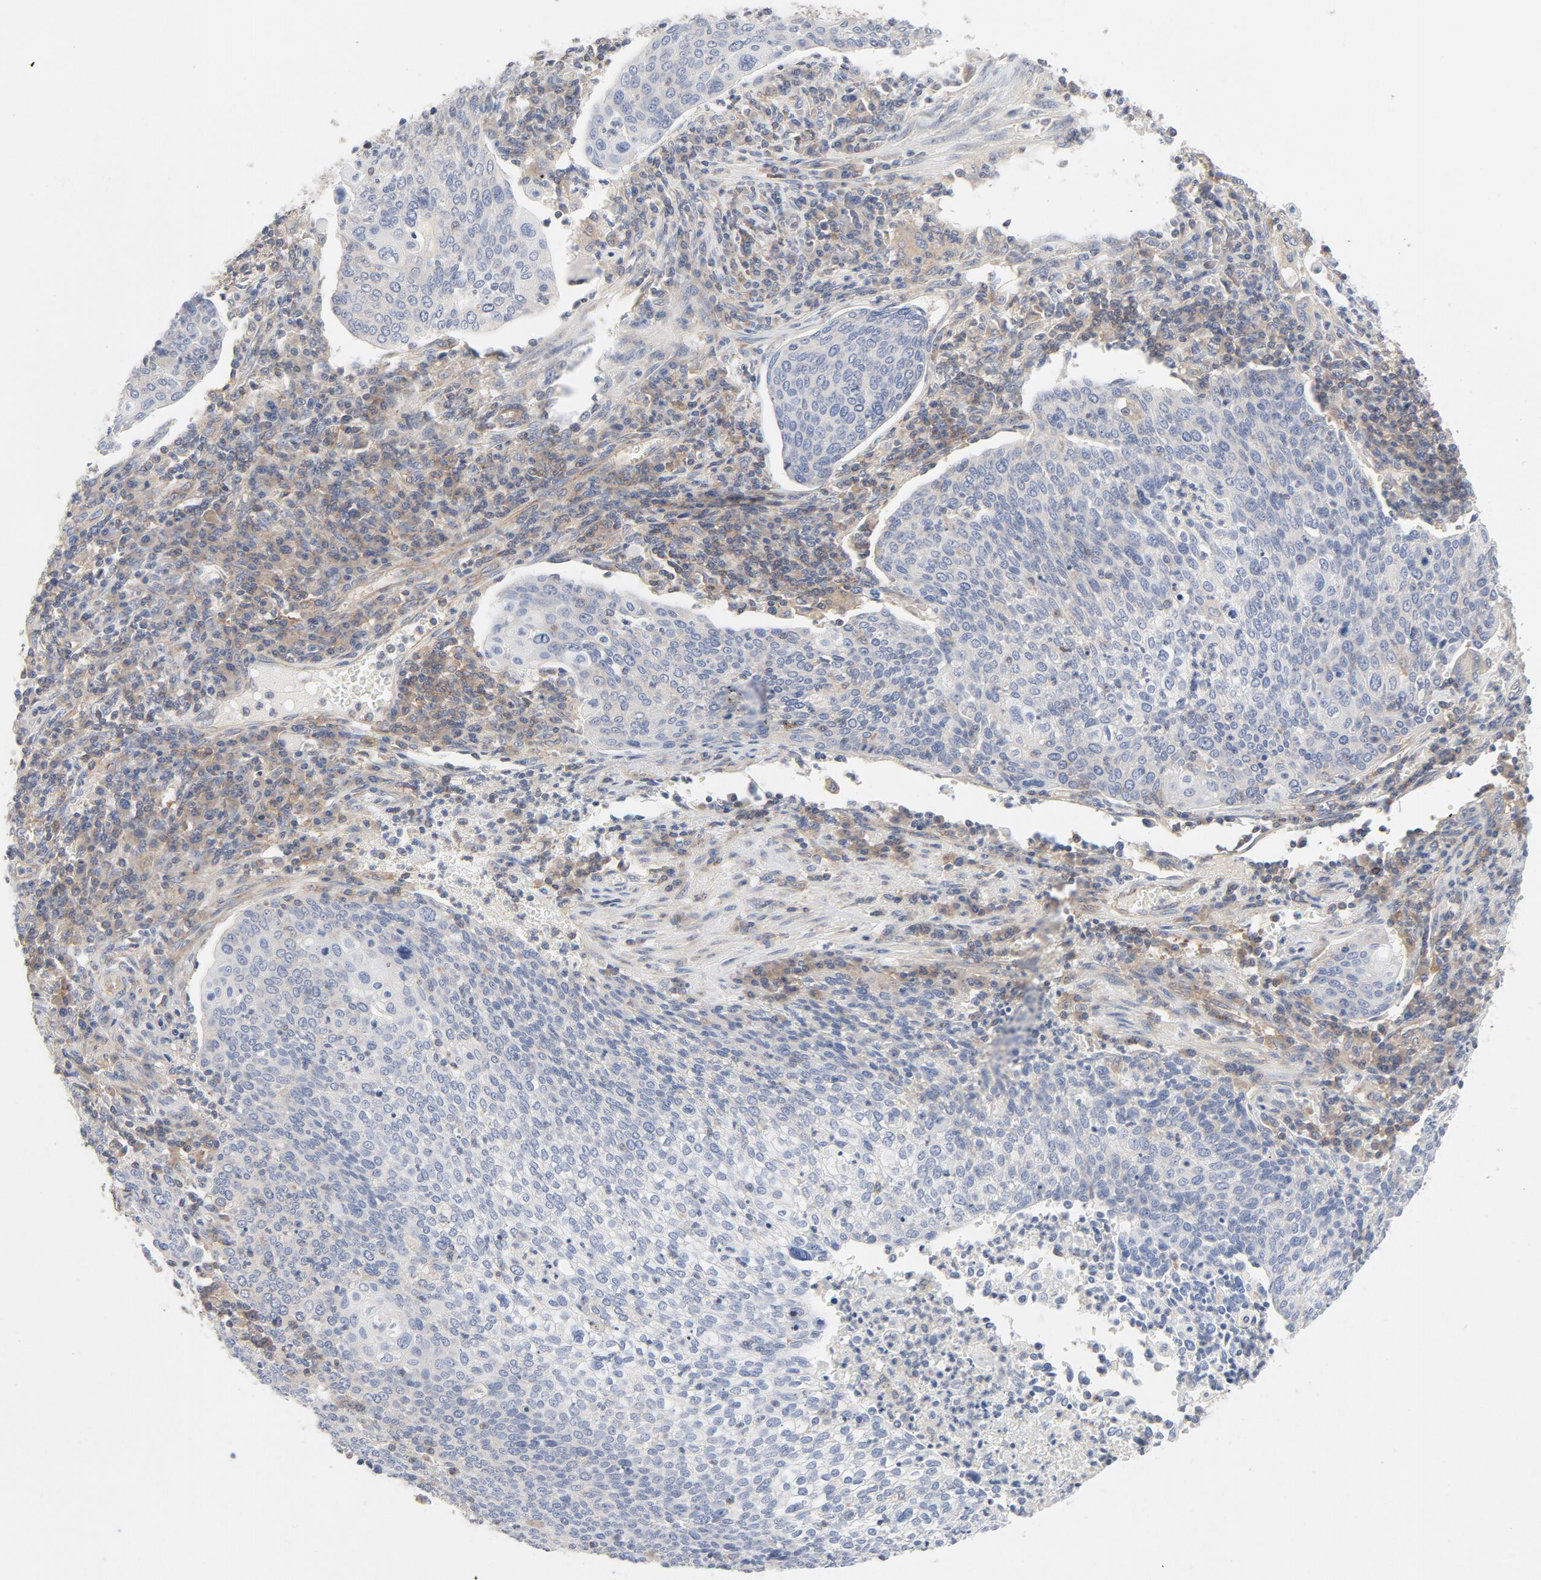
{"staining": {"intensity": "weak", "quantity": "<25%", "location": "cytoplasmic/membranous"}, "tissue": "cervical cancer", "cell_type": "Tumor cells", "image_type": "cancer", "snomed": [{"axis": "morphology", "description": "Squamous cell carcinoma, NOS"}, {"axis": "topography", "description": "Cervix"}], "caption": "Tumor cells are negative for brown protein staining in cervical cancer (squamous cell carcinoma).", "gene": "RABEP1", "patient": {"sex": "female", "age": 40}}